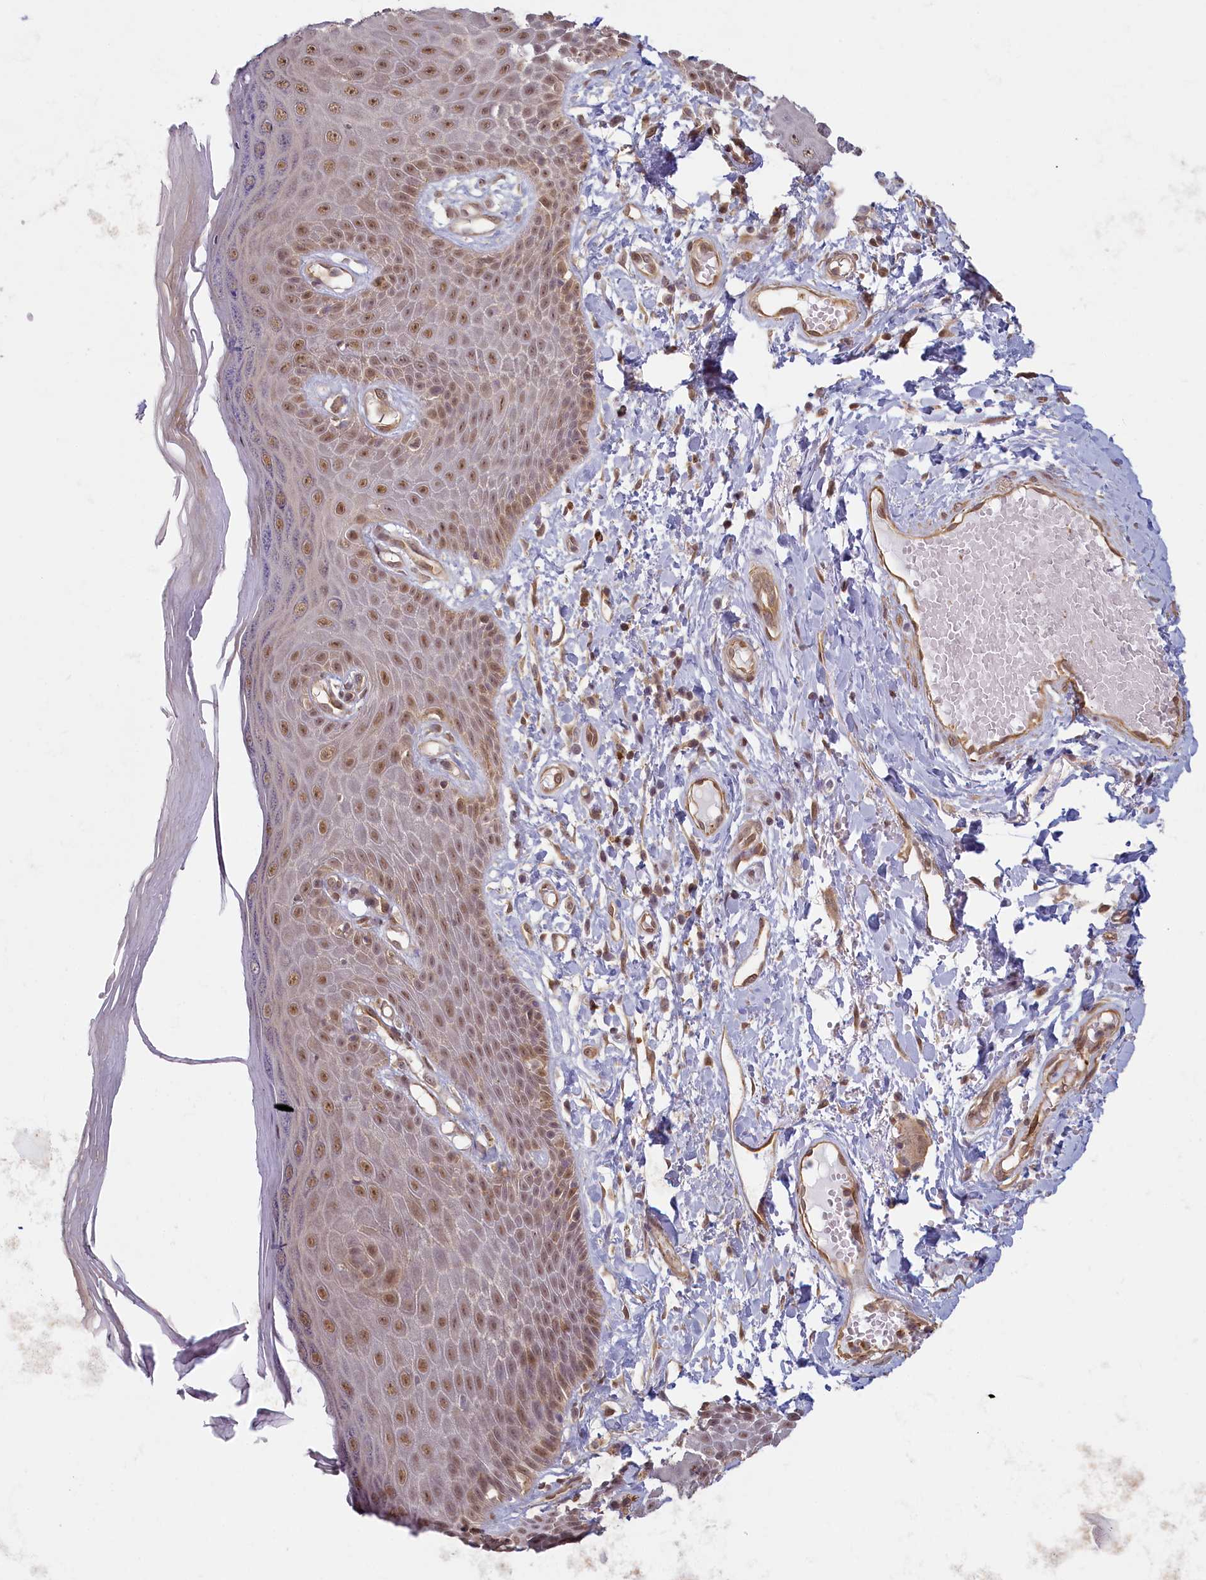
{"staining": {"intensity": "moderate", "quantity": ">75%", "location": "nuclear"}, "tissue": "skin", "cell_type": "Epidermal cells", "image_type": "normal", "snomed": [{"axis": "morphology", "description": "Normal tissue, NOS"}, {"axis": "topography", "description": "Anal"}], "caption": "Immunohistochemical staining of normal skin reveals moderate nuclear protein expression in approximately >75% of epidermal cells.", "gene": "C19orf44", "patient": {"sex": "male", "age": 78}}